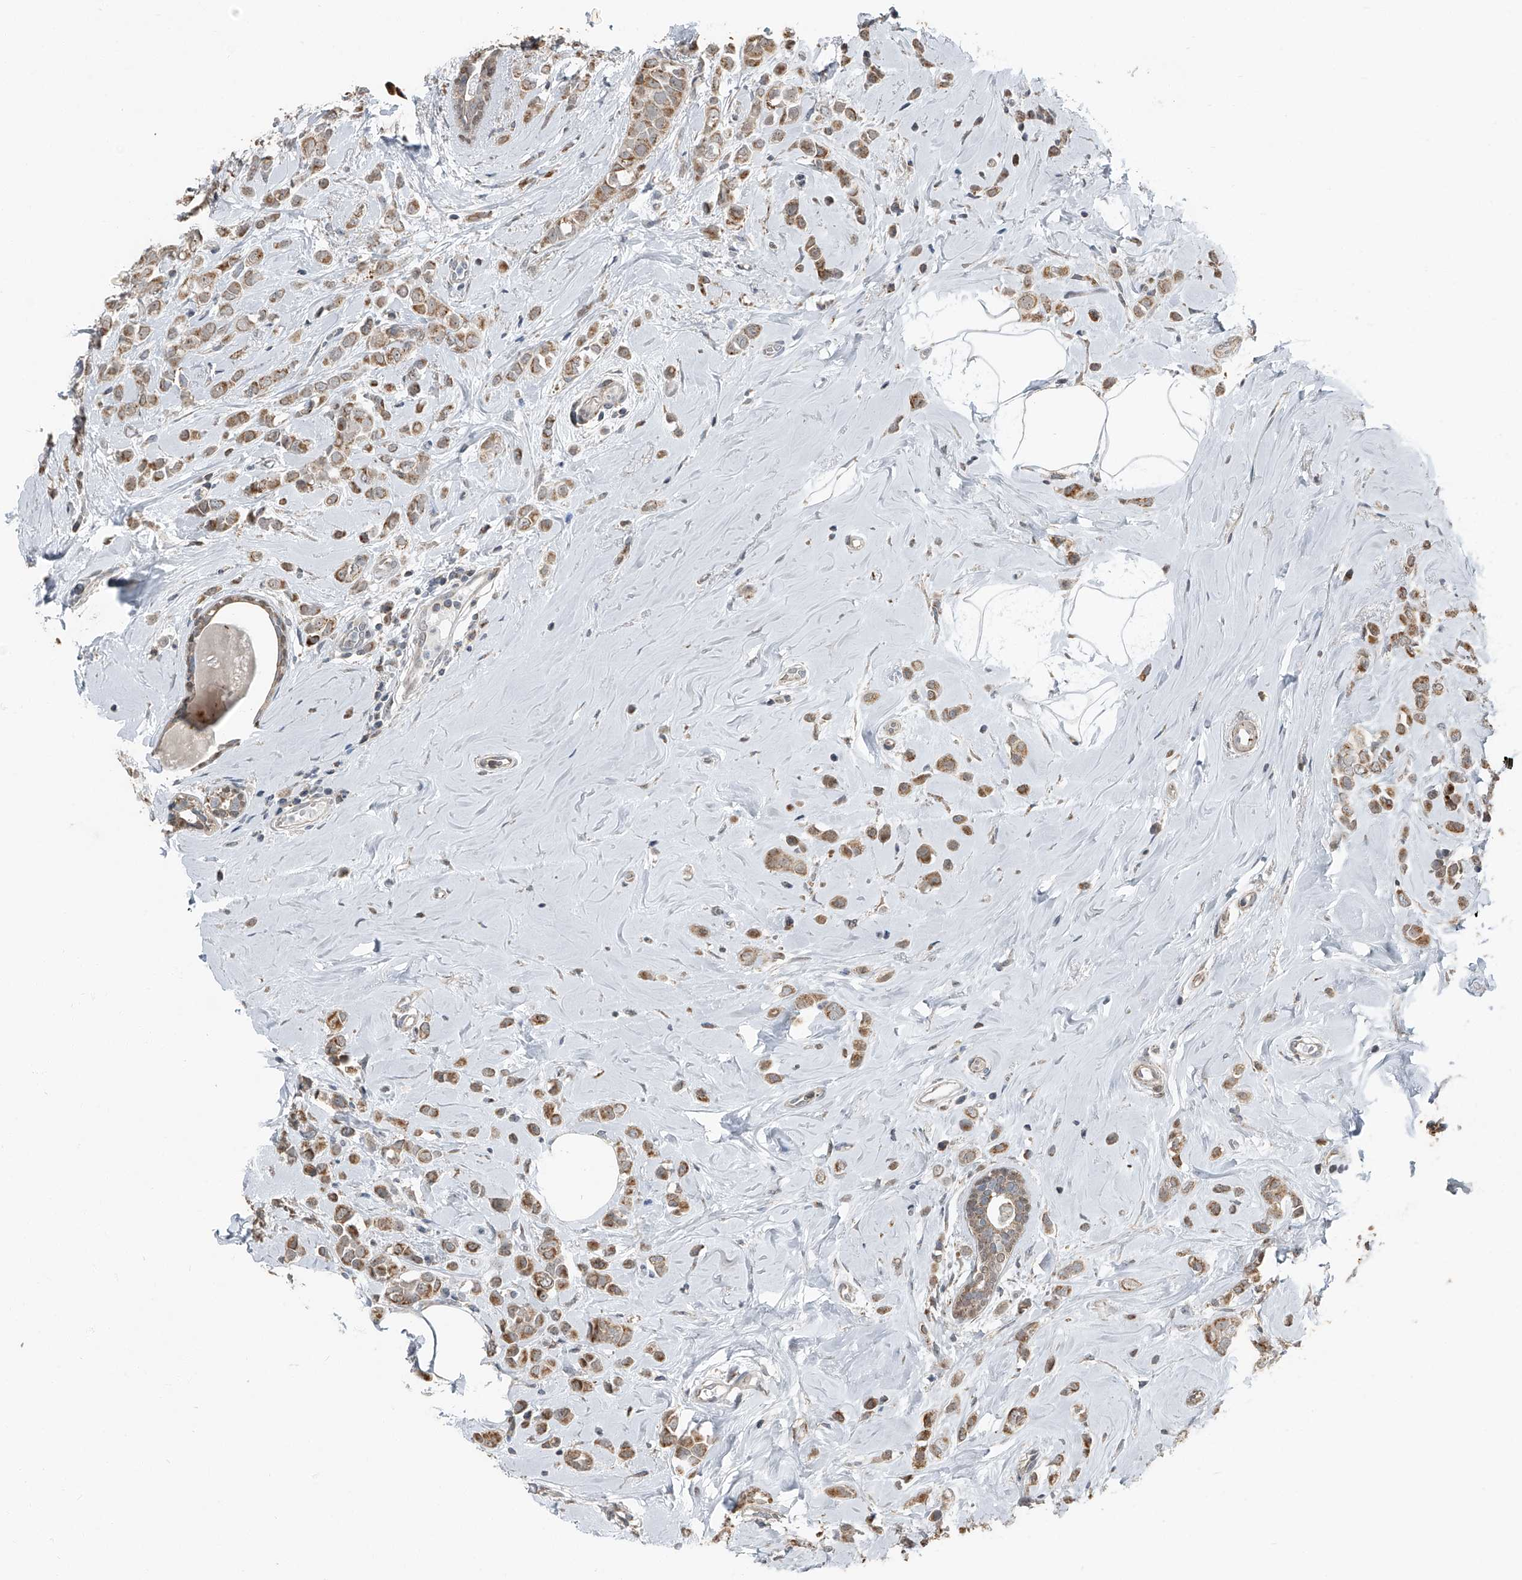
{"staining": {"intensity": "moderate", "quantity": ">75%", "location": "cytoplasmic/membranous"}, "tissue": "breast cancer", "cell_type": "Tumor cells", "image_type": "cancer", "snomed": [{"axis": "morphology", "description": "Lobular carcinoma"}, {"axis": "topography", "description": "Breast"}], "caption": "Immunohistochemistry (IHC) of breast cancer (lobular carcinoma) demonstrates medium levels of moderate cytoplasmic/membranous expression in about >75% of tumor cells.", "gene": "CHRNA7", "patient": {"sex": "female", "age": 47}}